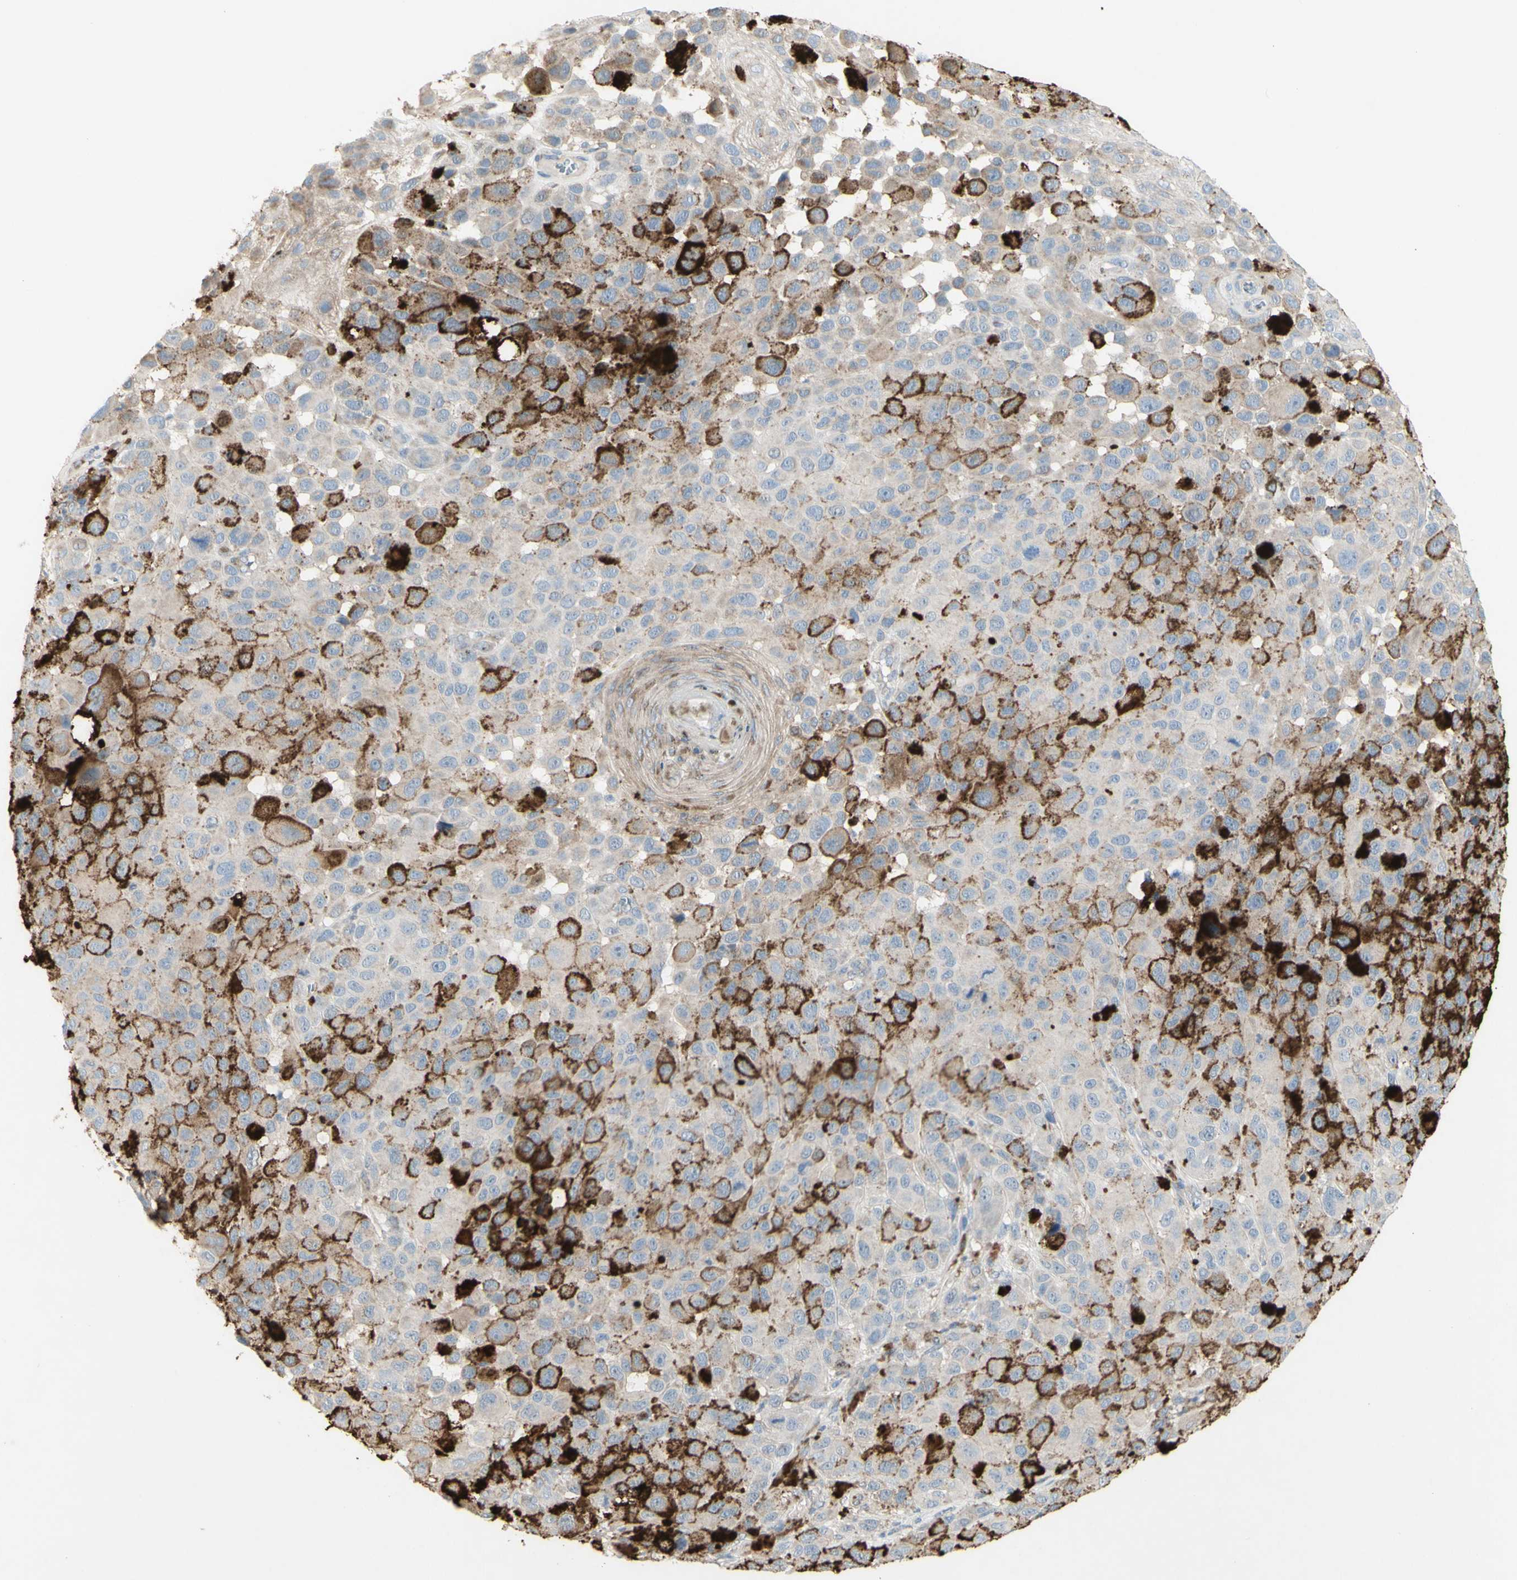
{"staining": {"intensity": "strong", "quantity": "<25%", "location": "cytoplasmic/membranous"}, "tissue": "melanoma", "cell_type": "Tumor cells", "image_type": "cancer", "snomed": [{"axis": "morphology", "description": "Malignant melanoma, NOS"}, {"axis": "topography", "description": "Skin"}], "caption": "Brown immunohistochemical staining in human malignant melanoma shows strong cytoplasmic/membranous staining in about <25% of tumor cells.", "gene": "CNTNAP1", "patient": {"sex": "male", "age": 96}}